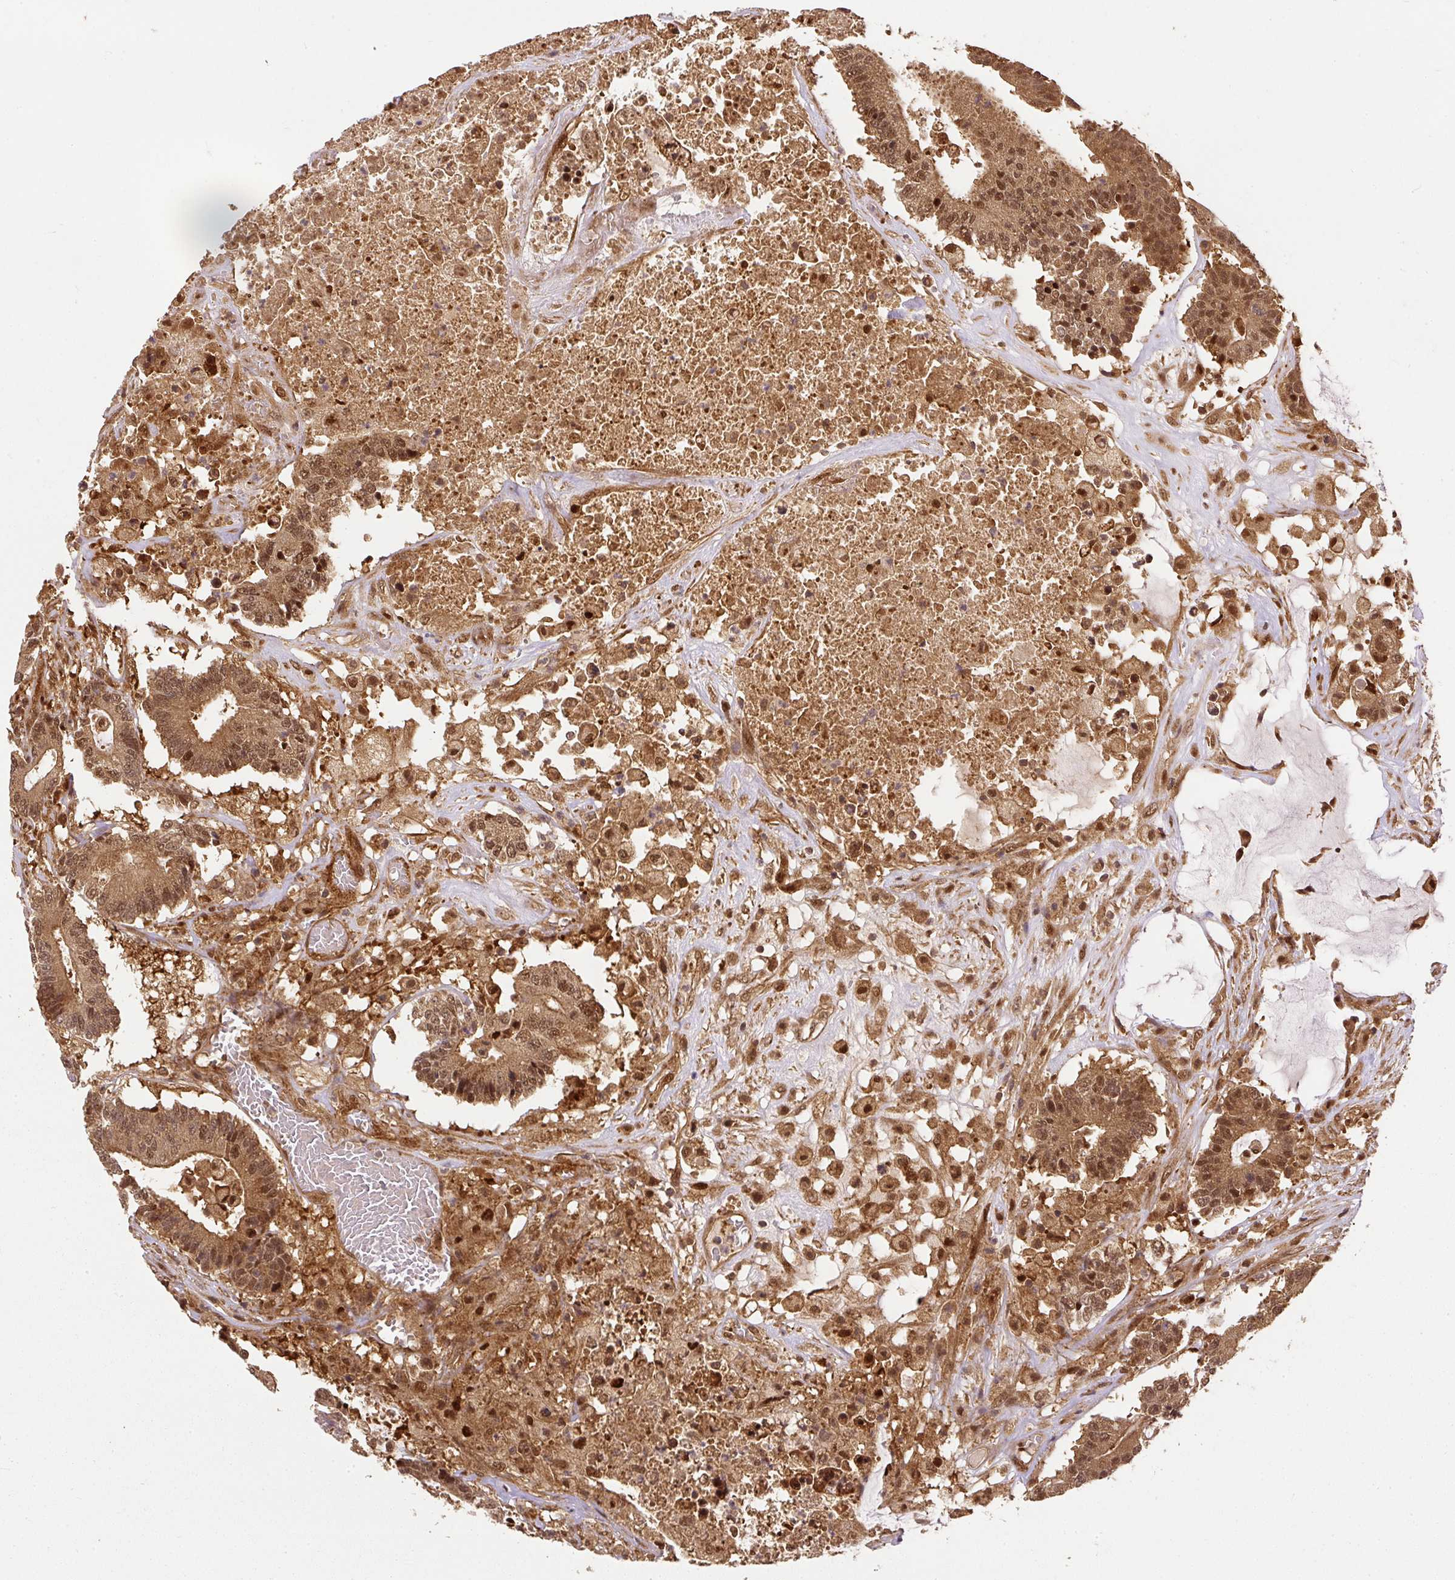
{"staining": {"intensity": "moderate", "quantity": ">75%", "location": "cytoplasmic/membranous,nuclear"}, "tissue": "colorectal cancer", "cell_type": "Tumor cells", "image_type": "cancer", "snomed": [{"axis": "morphology", "description": "Adenocarcinoma, NOS"}, {"axis": "topography", "description": "Colon"}], "caption": "Immunohistochemical staining of colorectal adenocarcinoma reveals medium levels of moderate cytoplasmic/membranous and nuclear positivity in approximately >75% of tumor cells.", "gene": "PSMD1", "patient": {"sex": "female", "age": 84}}